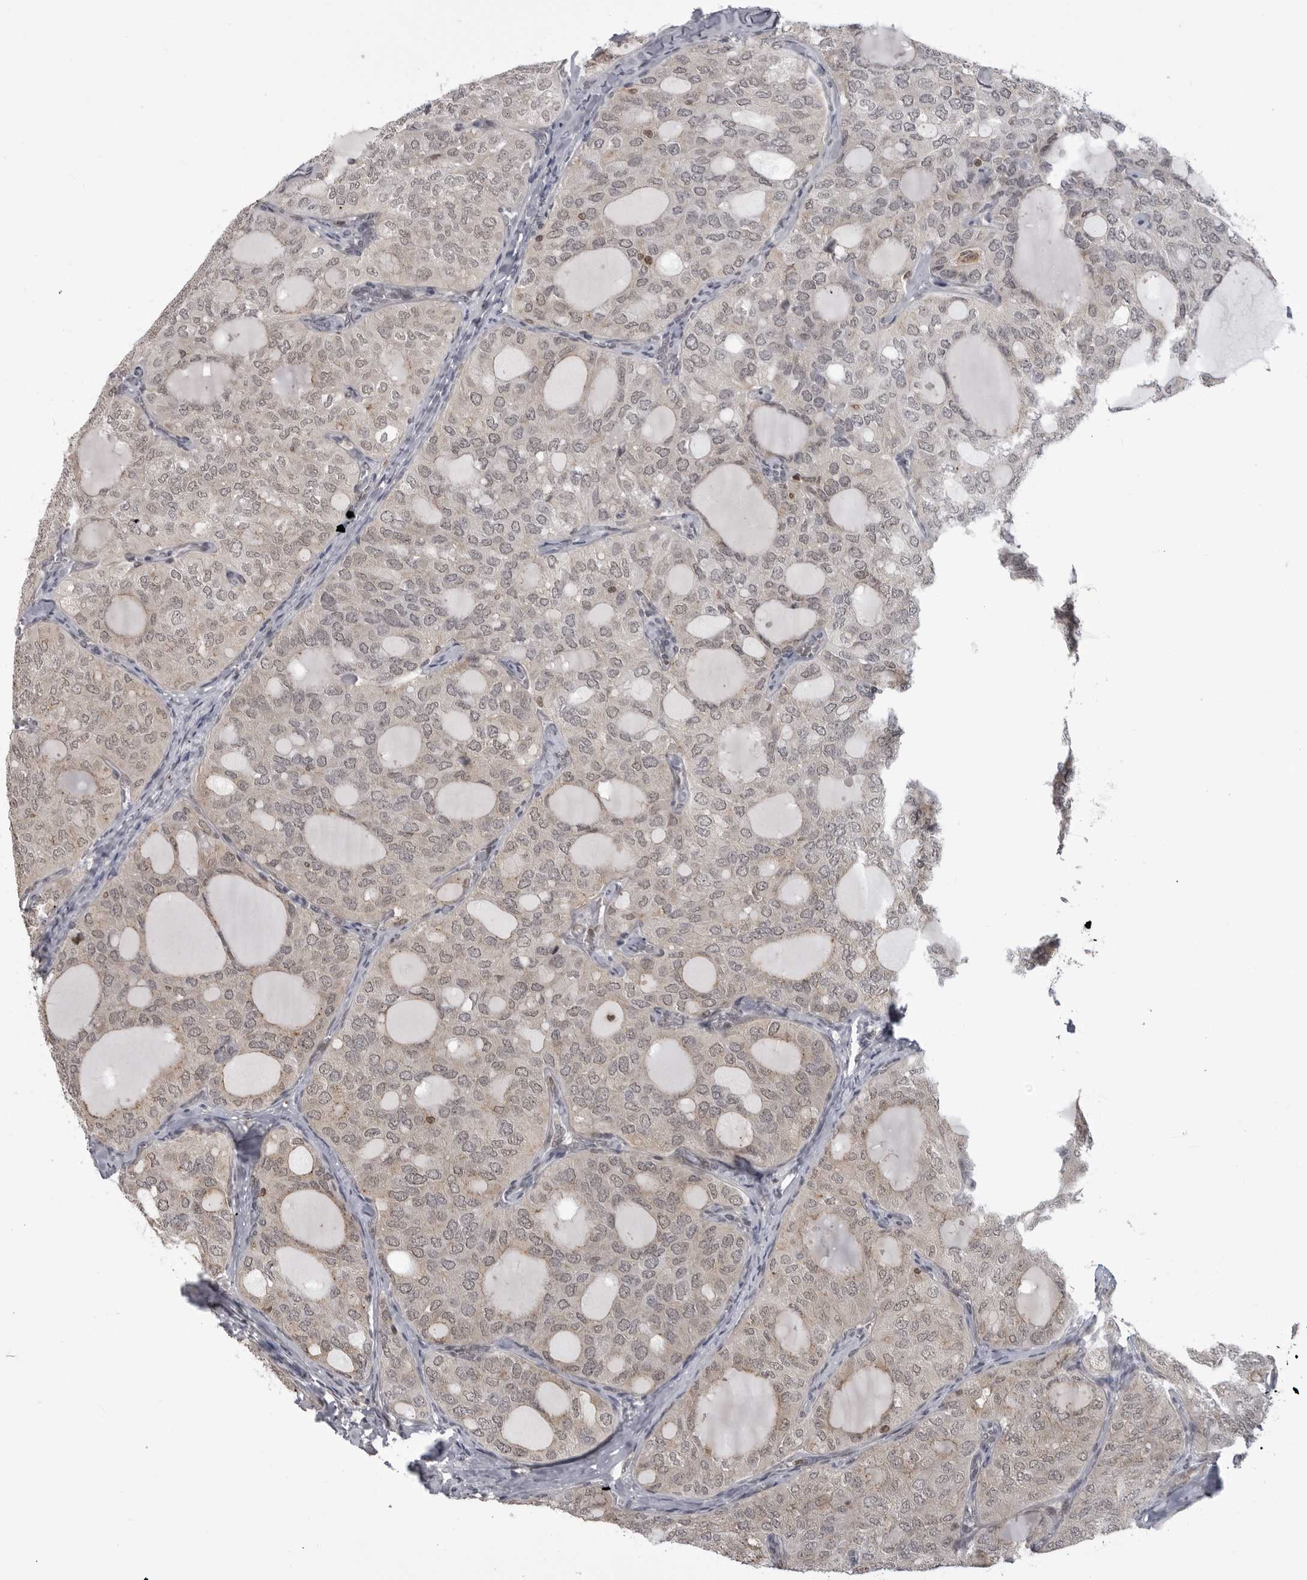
{"staining": {"intensity": "weak", "quantity": "25%-75%", "location": "cytoplasmic/membranous,nuclear"}, "tissue": "thyroid cancer", "cell_type": "Tumor cells", "image_type": "cancer", "snomed": [{"axis": "morphology", "description": "Follicular adenoma carcinoma, NOS"}, {"axis": "topography", "description": "Thyroid gland"}], "caption": "DAB immunohistochemical staining of human thyroid follicular adenoma carcinoma exhibits weak cytoplasmic/membranous and nuclear protein expression in about 25%-75% of tumor cells.", "gene": "PDCL3", "patient": {"sex": "male", "age": 75}}